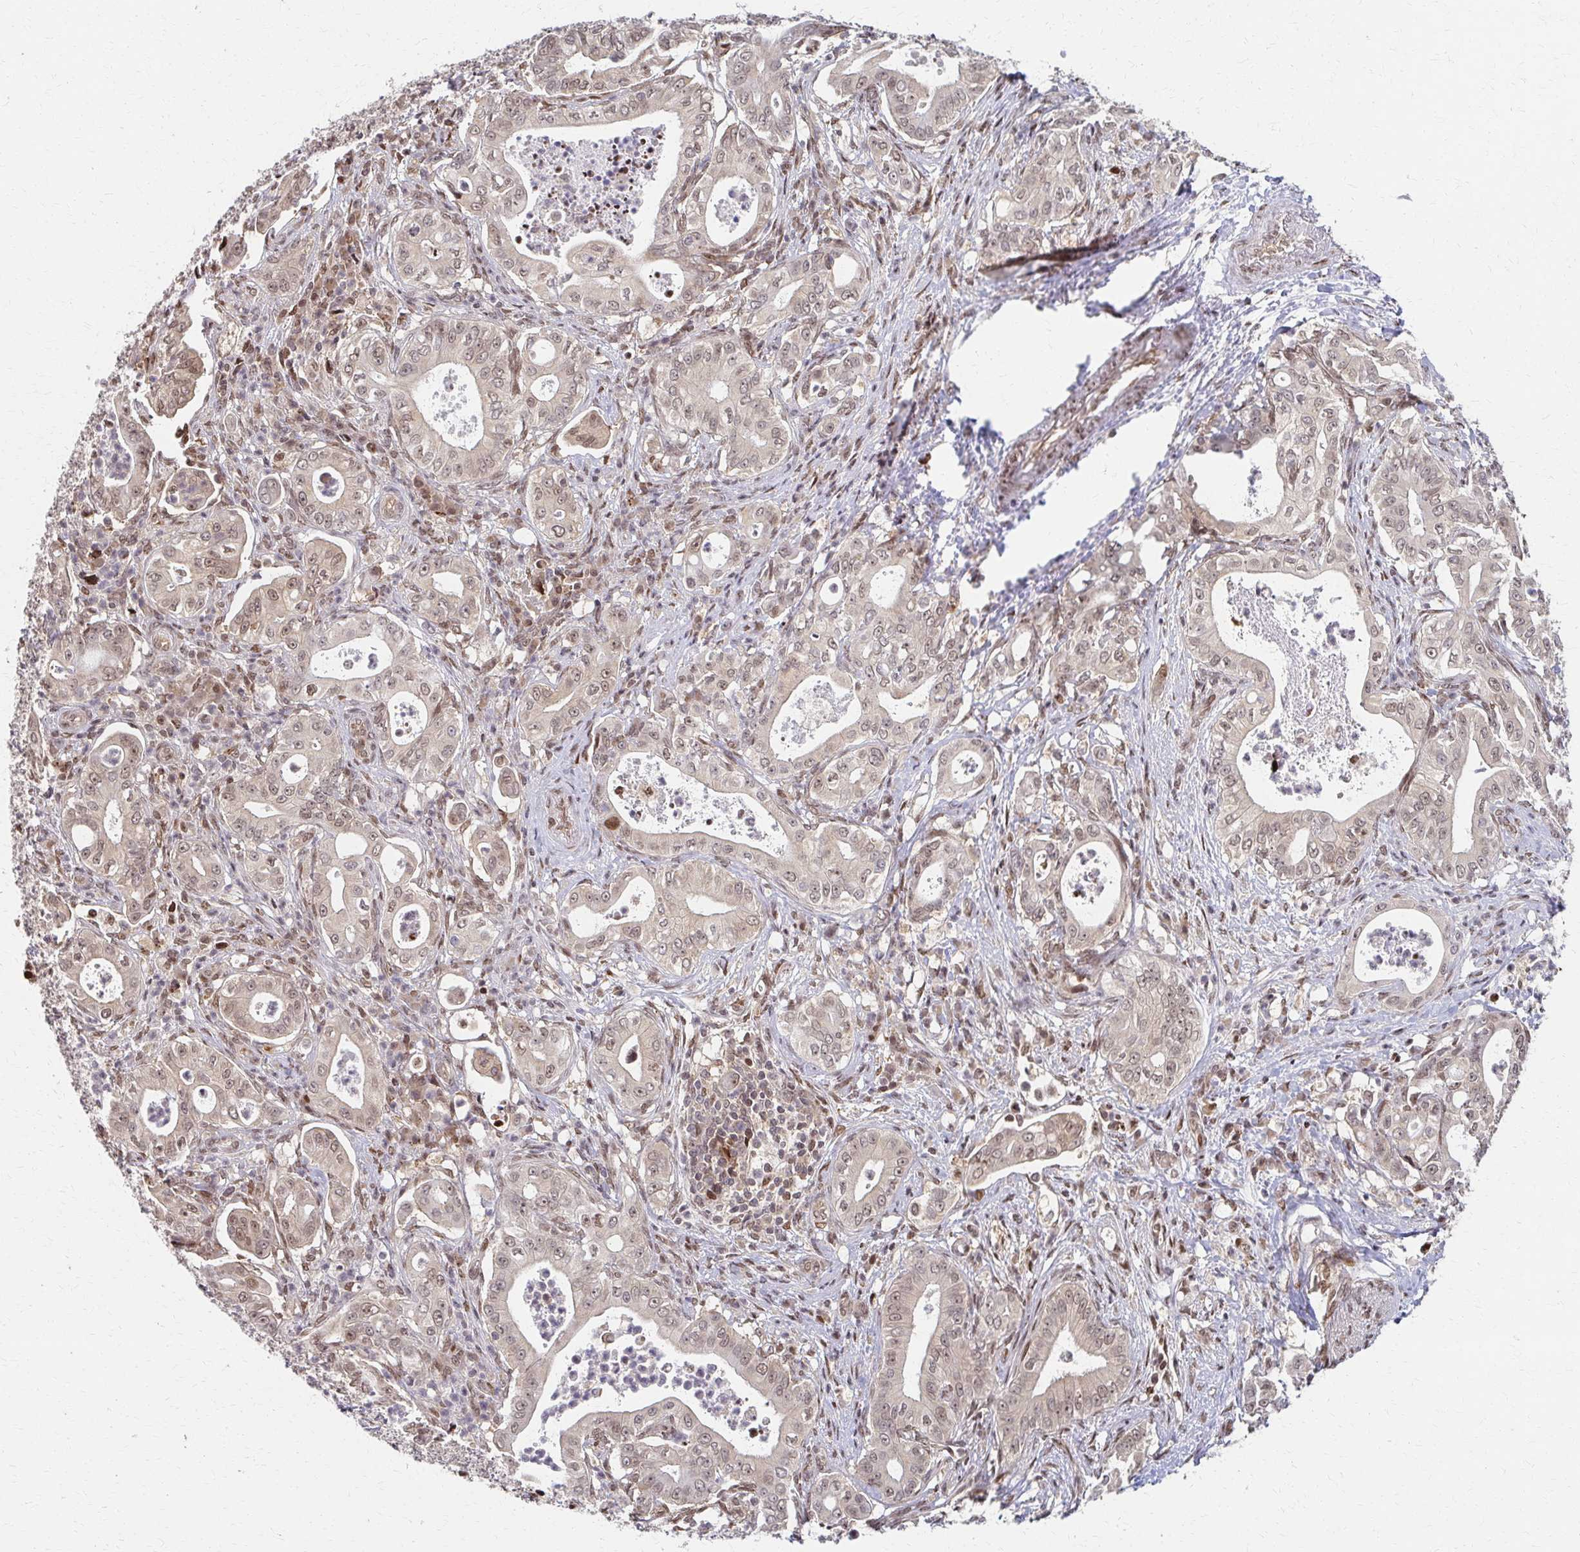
{"staining": {"intensity": "weak", "quantity": "25%-75%", "location": "nuclear"}, "tissue": "pancreatic cancer", "cell_type": "Tumor cells", "image_type": "cancer", "snomed": [{"axis": "morphology", "description": "Adenocarcinoma, NOS"}, {"axis": "topography", "description": "Pancreas"}], "caption": "Adenocarcinoma (pancreatic) tissue exhibits weak nuclear positivity in approximately 25%-75% of tumor cells, visualized by immunohistochemistry. The protein is stained brown, and the nuclei are stained in blue (DAB IHC with brightfield microscopy, high magnification).", "gene": "PSMD7", "patient": {"sex": "male", "age": 71}}